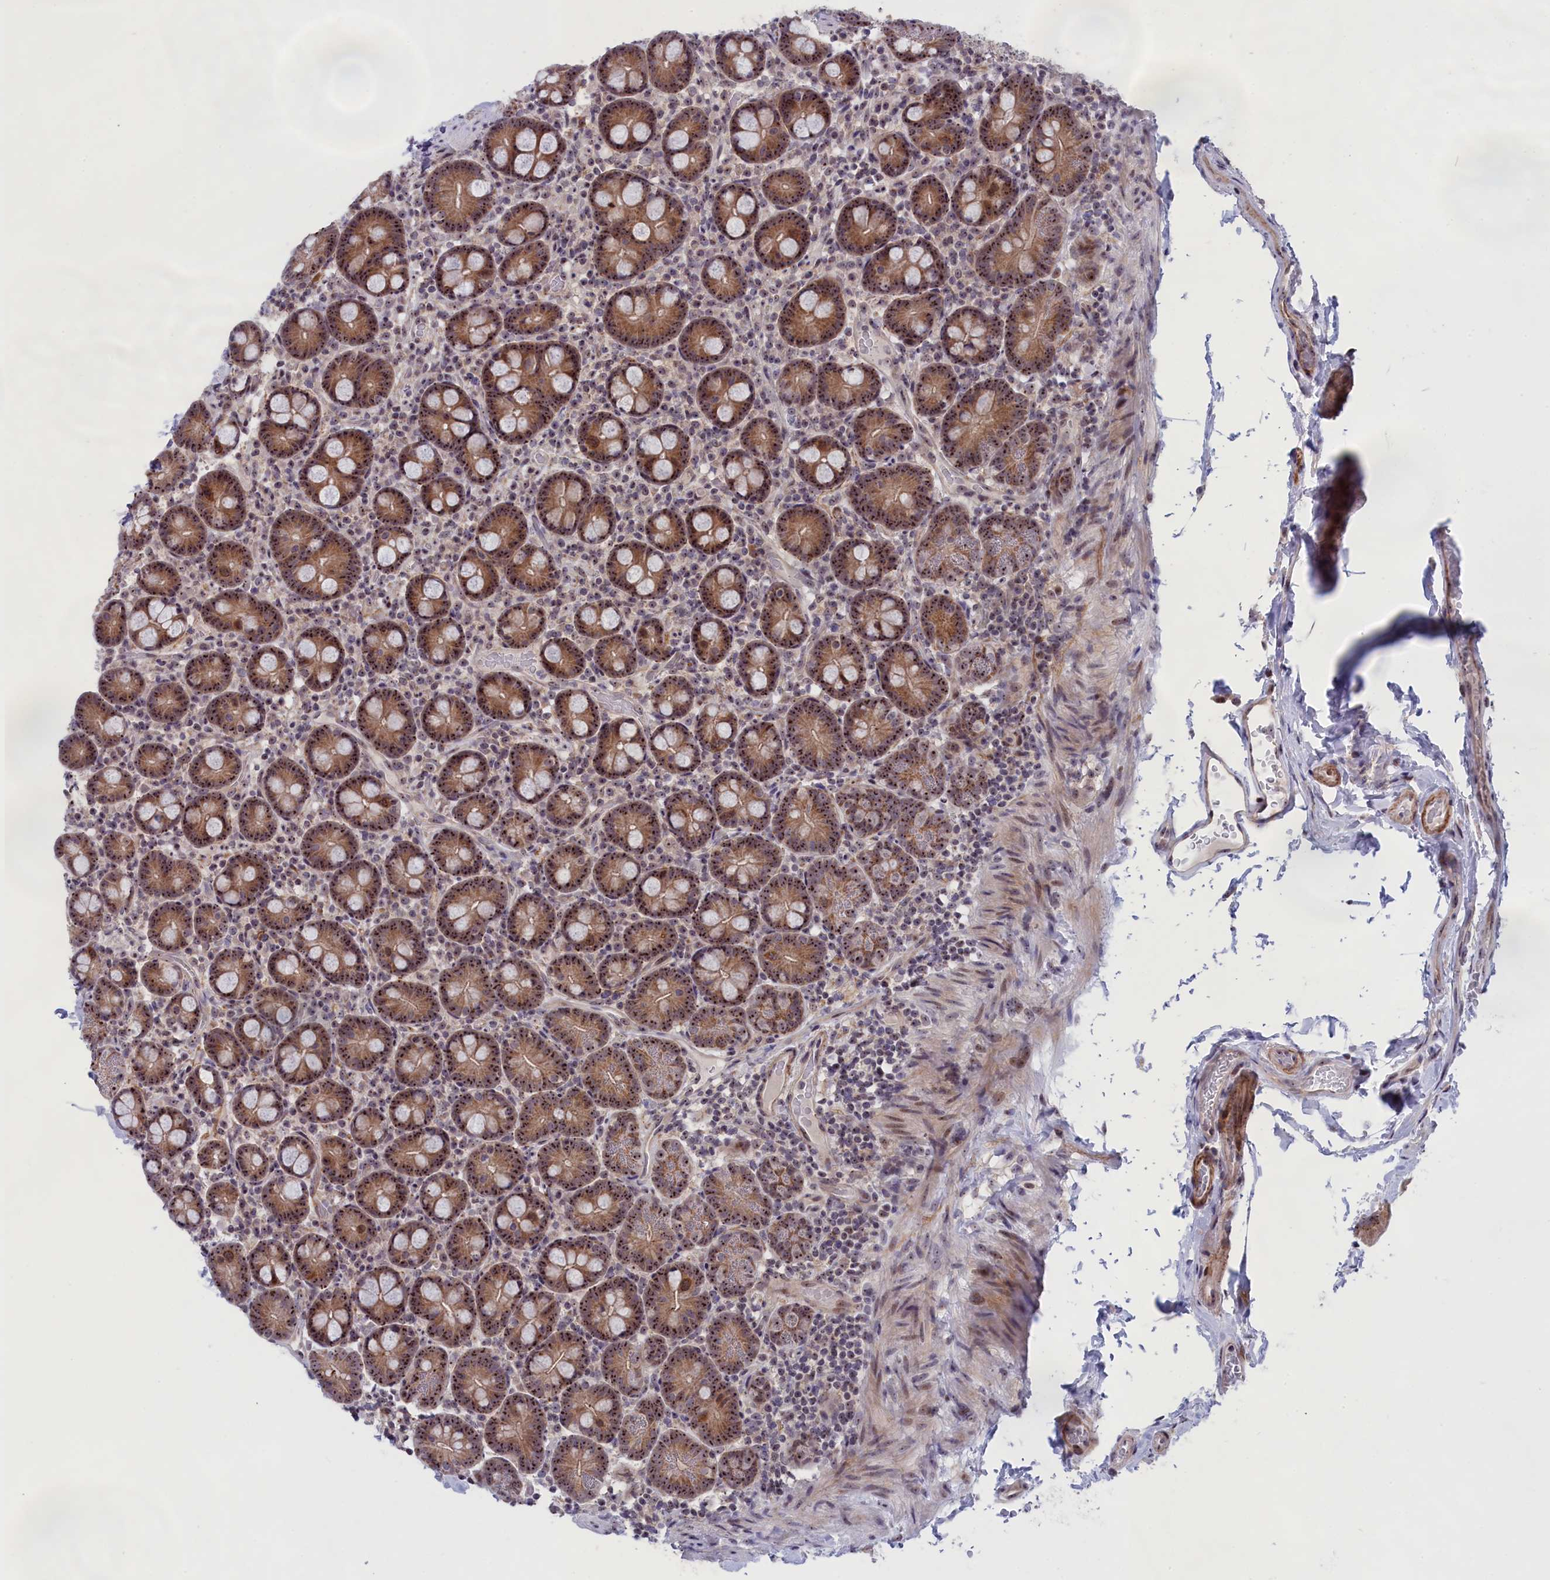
{"staining": {"intensity": "moderate", "quantity": ">75%", "location": "cytoplasmic/membranous,nuclear"}, "tissue": "small intestine", "cell_type": "Glandular cells", "image_type": "normal", "snomed": [{"axis": "morphology", "description": "Normal tissue, NOS"}, {"axis": "topography", "description": "Small intestine"}], "caption": "The histopathology image shows immunohistochemical staining of unremarkable small intestine. There is moderate cytoplasmic/membranous,nuclear expression is appreciated in about >75% of glandular cells.", "gene": "PPAN", "patient": {"sex": "female", "age": 68}}